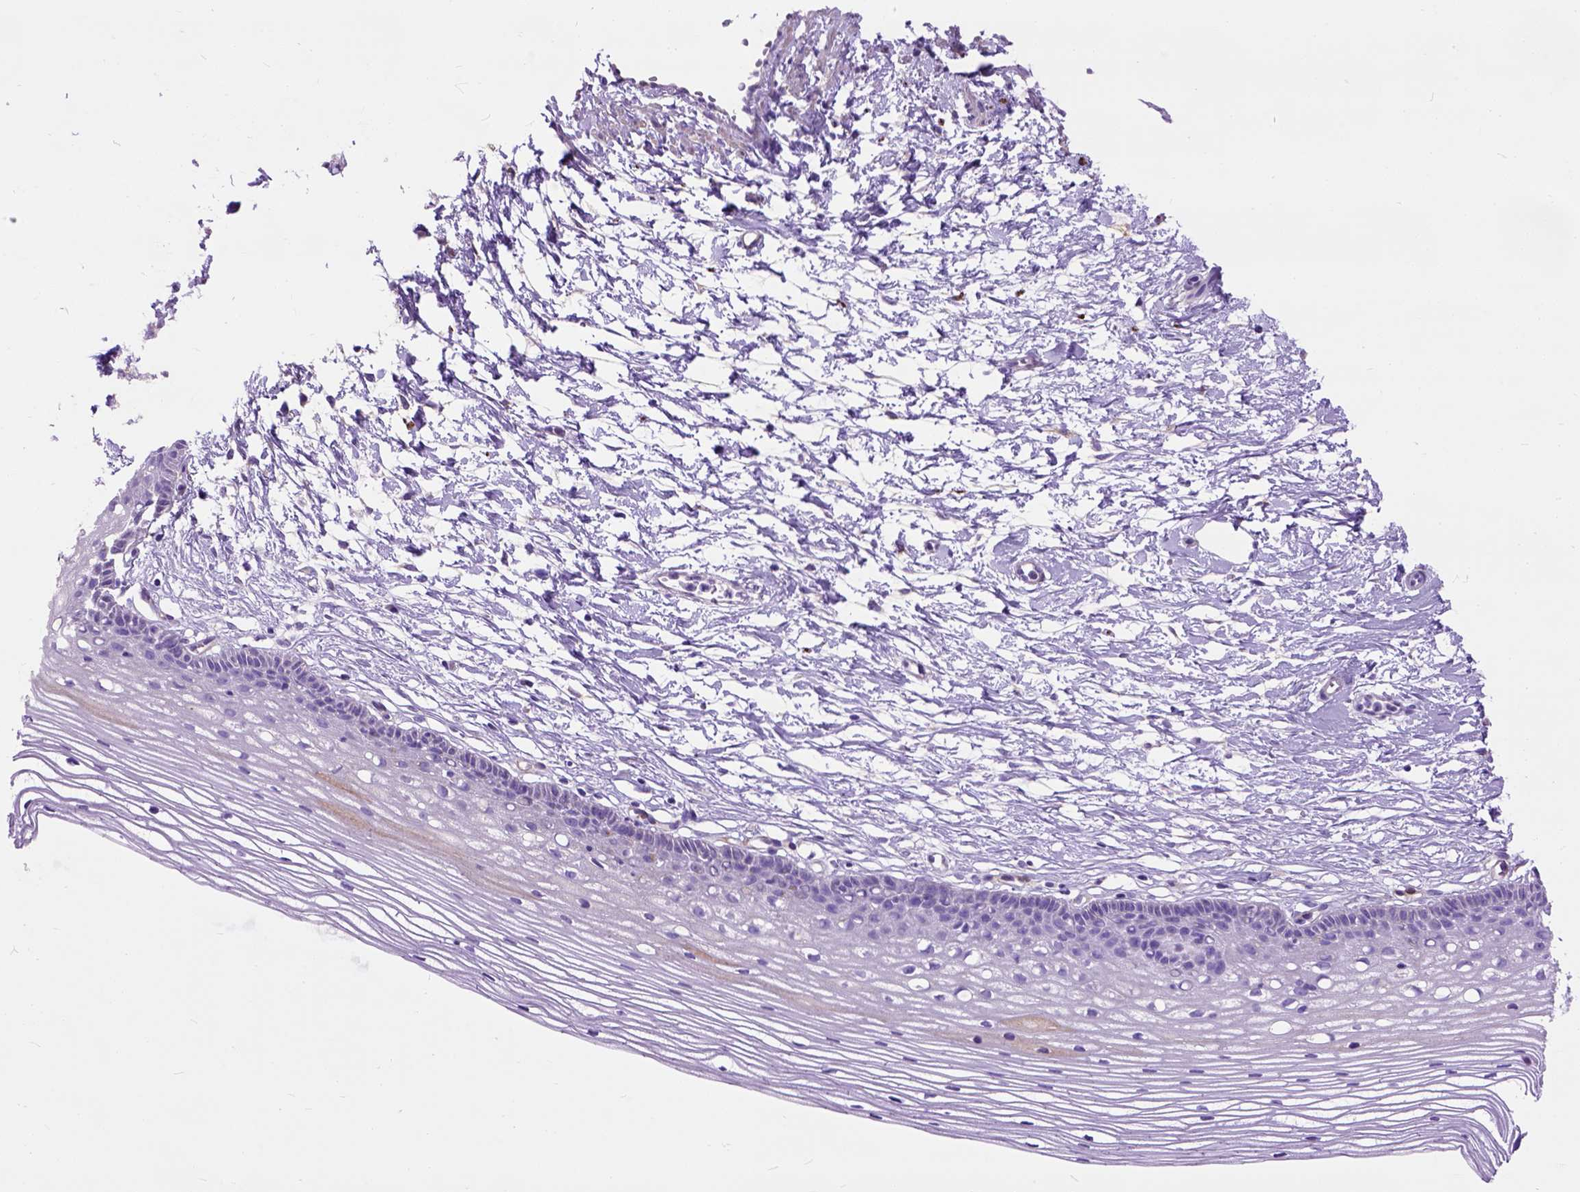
{"staining": {"intensity": "negative", "quantity": "none", "location": "none"}, "tissue": "cervix", "cell_type": "Glandular cells", "image_type": "normal", "snomed": [{"axis": "morphology", "description": "Normal tissue, NOS"}, {"axis": "topography", "description": "Cervix"}], "caption": "DAB immunohistochemical staining of normal human cervix displays no significant staining in glandular cells. The staining was performed using DAB (3,3'-diaminobenzidine) to visualize the protein expression in brown, while the nuclei were stained in blue with hematoxylin (Magnification: 20x).", "gene": "MAPT", "patient": {"sex": "female", "age": 40}}